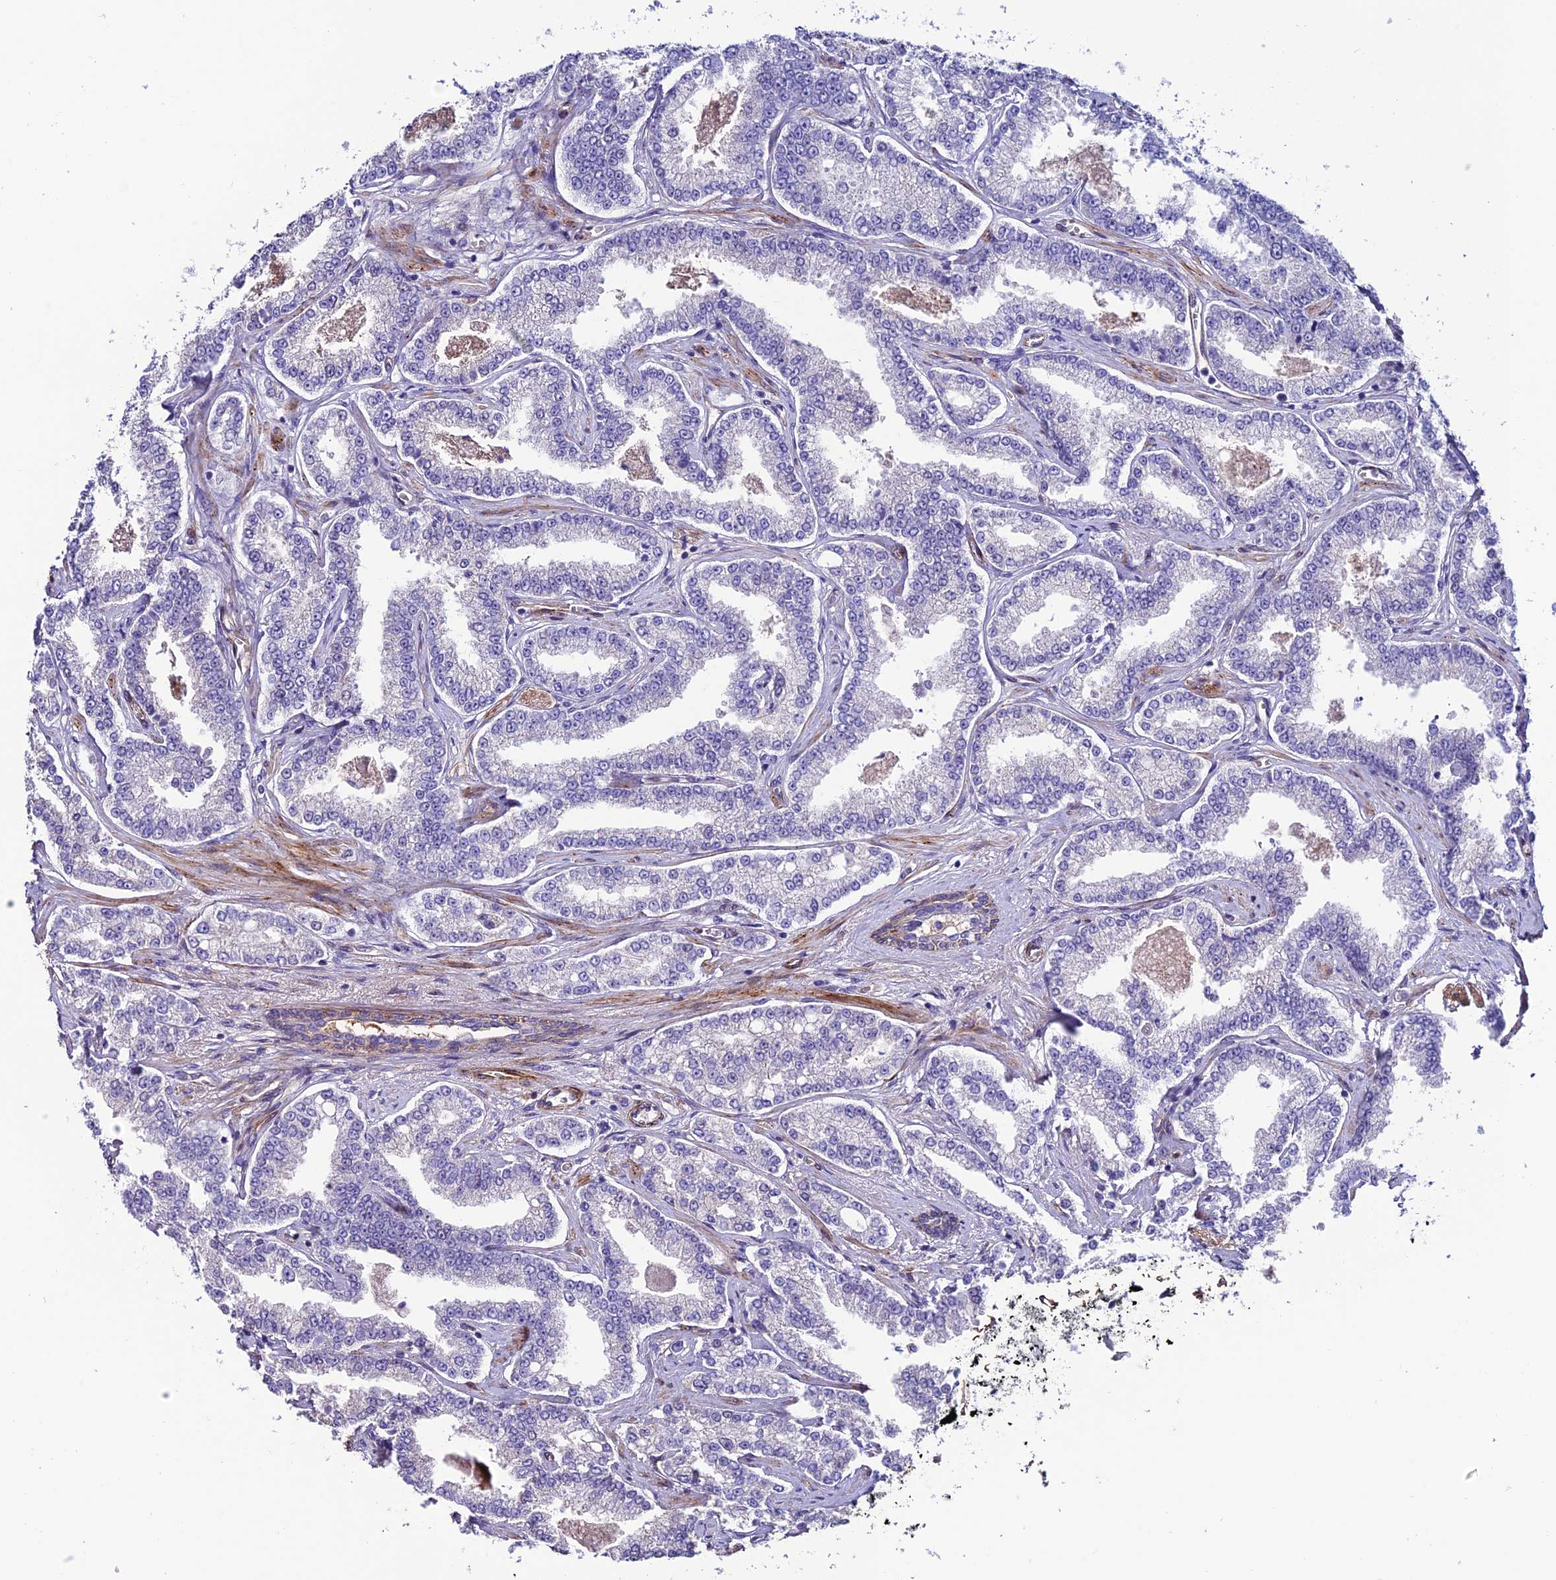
{"staining": {"intensity": "negative", "quantity": "none", "location": "none"}, "tissue": "prostate cancer", "cell_type": "Tumor cells", "image_type": "cancer", "snomed": [{"axis": "morphology", "description": "Normal tissue, NOS"}, {"axis": "morphology", "description": "Adenocarcinoma, High grade"}, {"axis": "topography", "description": "Prostate"}], "caption": "This is an immunohistochemistry (IHC) image of prostate cancer. There is no positivity in tumor cells.", "gene": "REX1BD", "patient": {"sex": "male", "age": 83}}